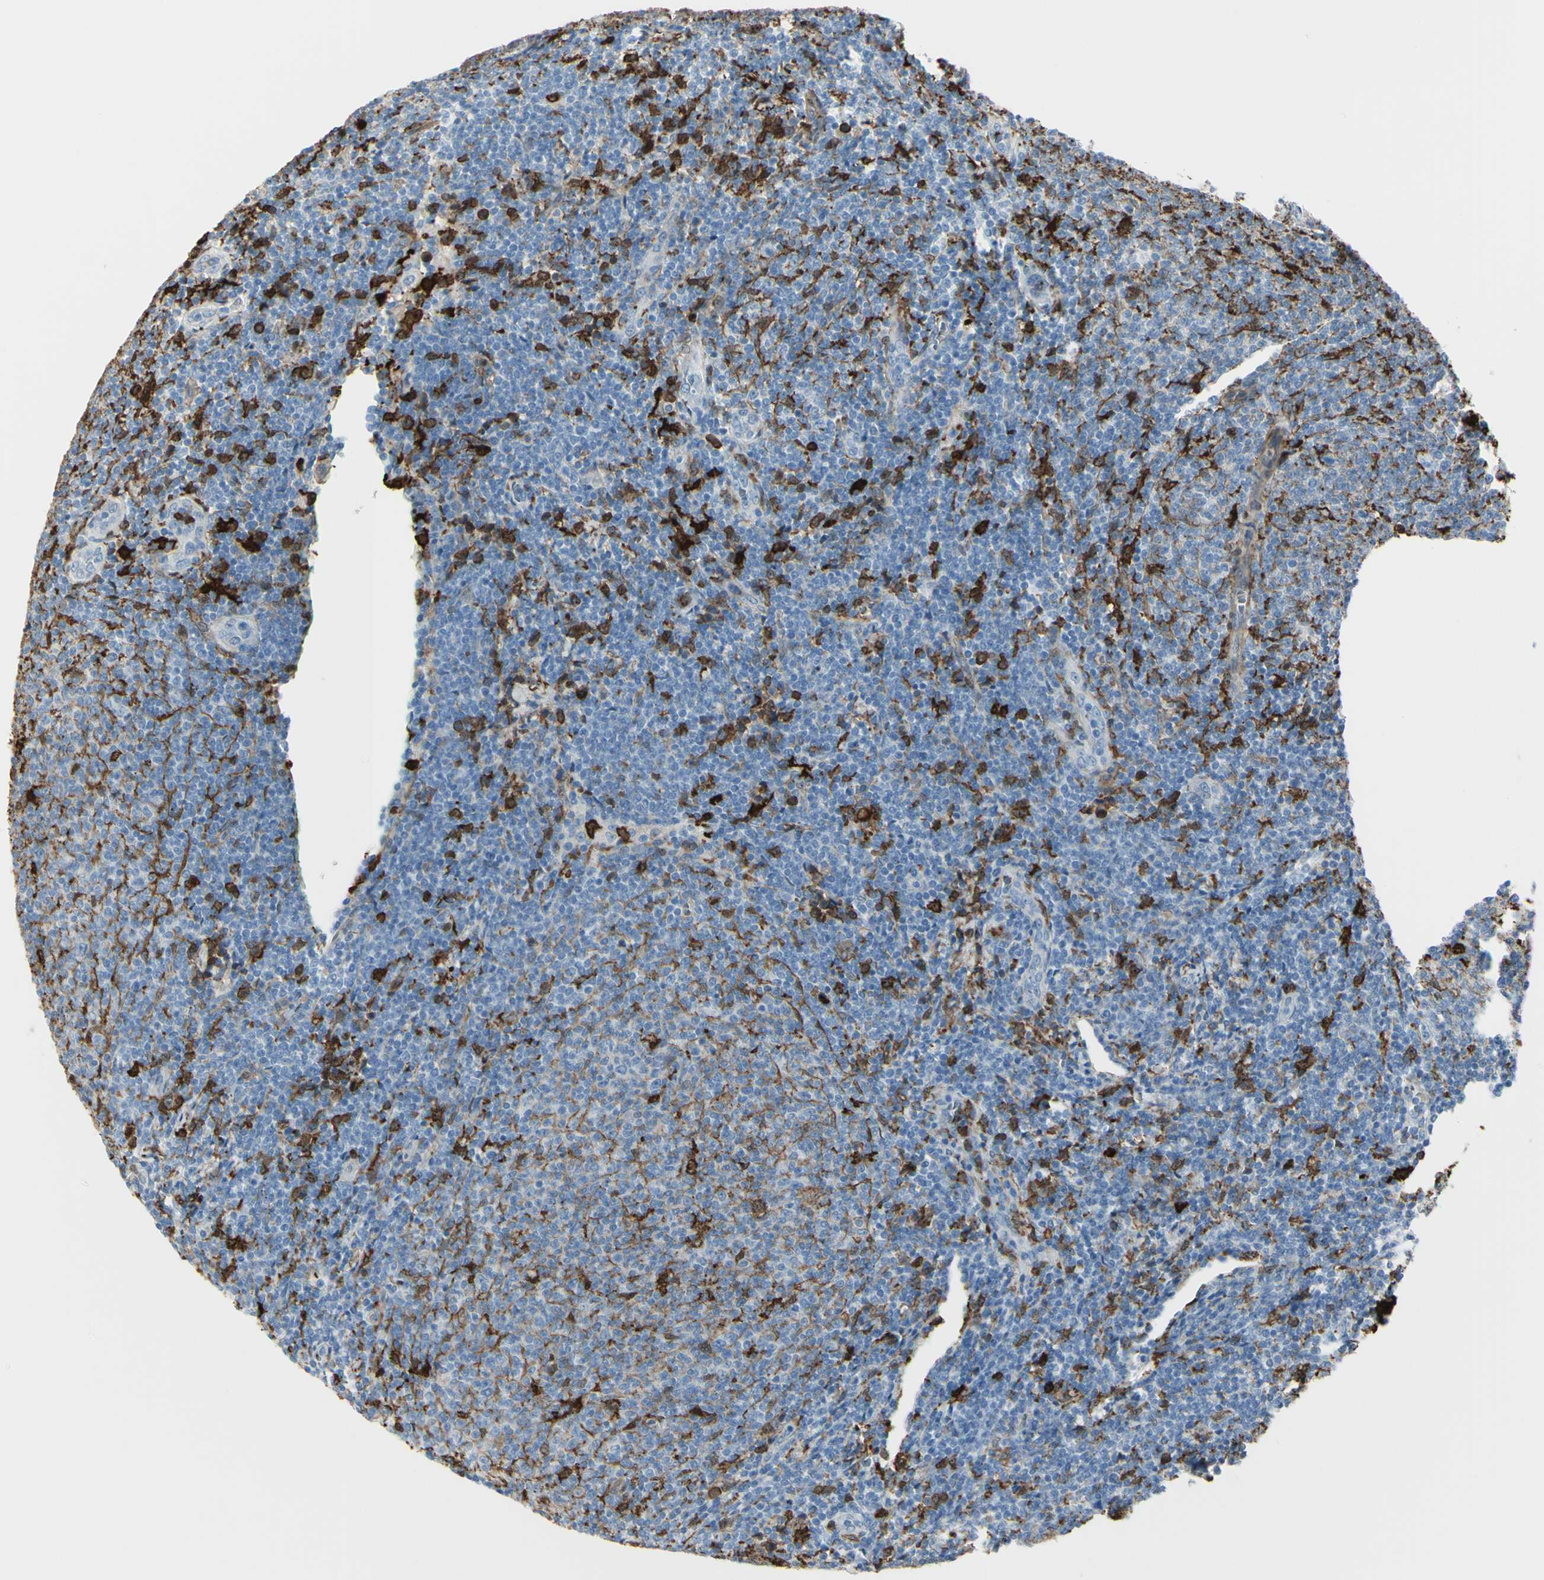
{"staining": {"intensity": "negative", "quantity": "none", "location": "none"}, "tissue": "lymphoma", "cell_type": "Tumor cells", "image_type": "cancer", "snomed": [{"axis": "morphology", "description": "Malignant lymphoma, non-Hodgkin's type, Low grade"}, {"axis": "topography", "description": "Lymph node"}], "caption": "A high-resolution image shows IHC staining of low-grade malignant lymphoma, non-Hodgkin's type, which exhibits no significant positivity in tumor cells. Nuclei are stained in blue.", "gene": "GSN", "patient": {"sex": "male", "age": 66}}